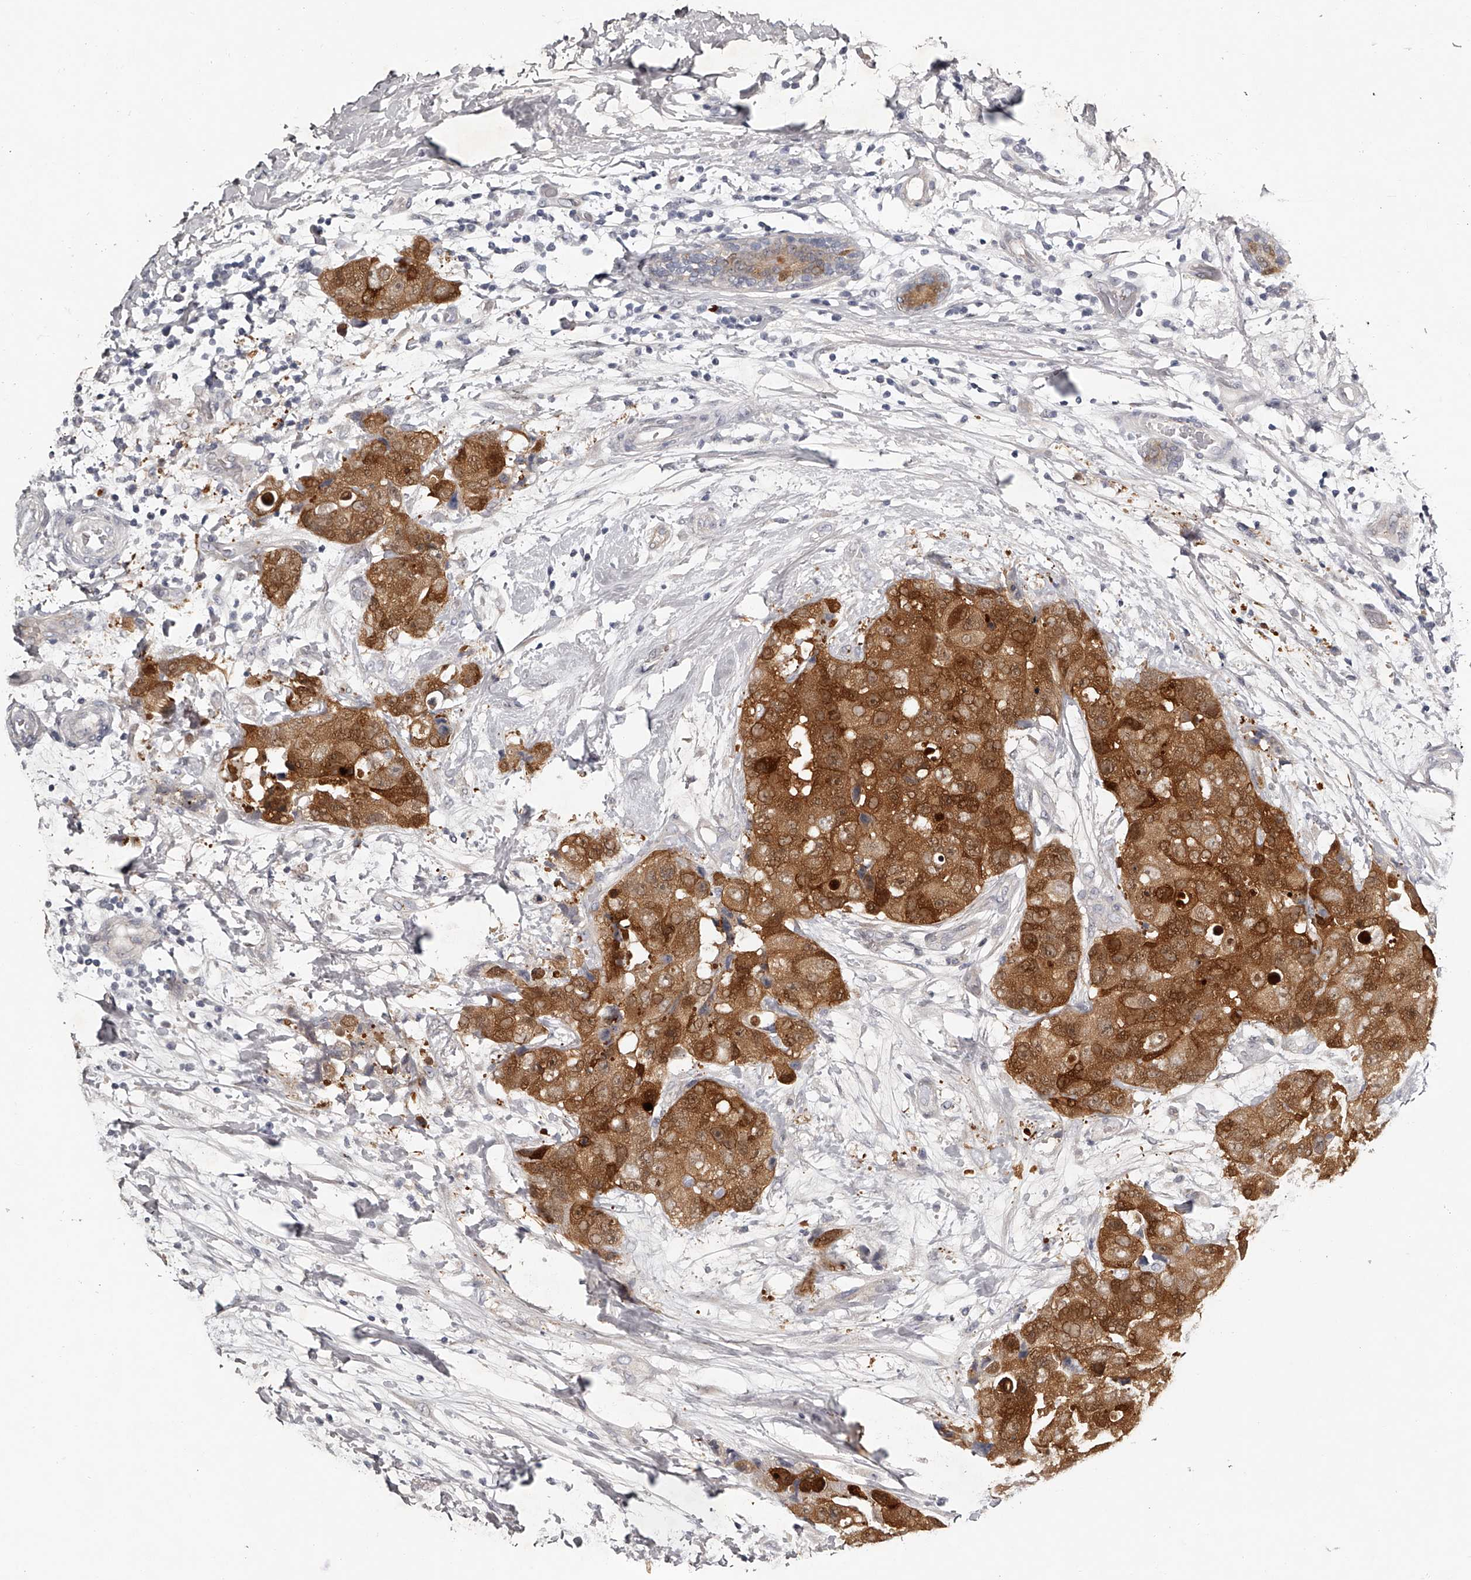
{"staining": {"intensity": "strong", "quantity": ">75%", "location": "cytoplasmic/membranous"}, "tissue": "breast cancer", "cell_type": "Tumor cells", "image_type": "cancer", "snomed": [{"axis": "morphology", "description": "Duct carcinoma"}, {"axis": "topography", "description": "Breast"}], "caption": "The immunohistochemical stain labels strong cytoplasmic/membranous staining in tumor cells of breast cancer (invasive ductal carcinoma) tissue. The staining was performed using DAB to visualize the protein expression in brown, while the nuclei were stained in blue with hematoxylin (Magnification: 20x).", "gene": "GGCT", "patient": {"sex": "female", "age": 62}}